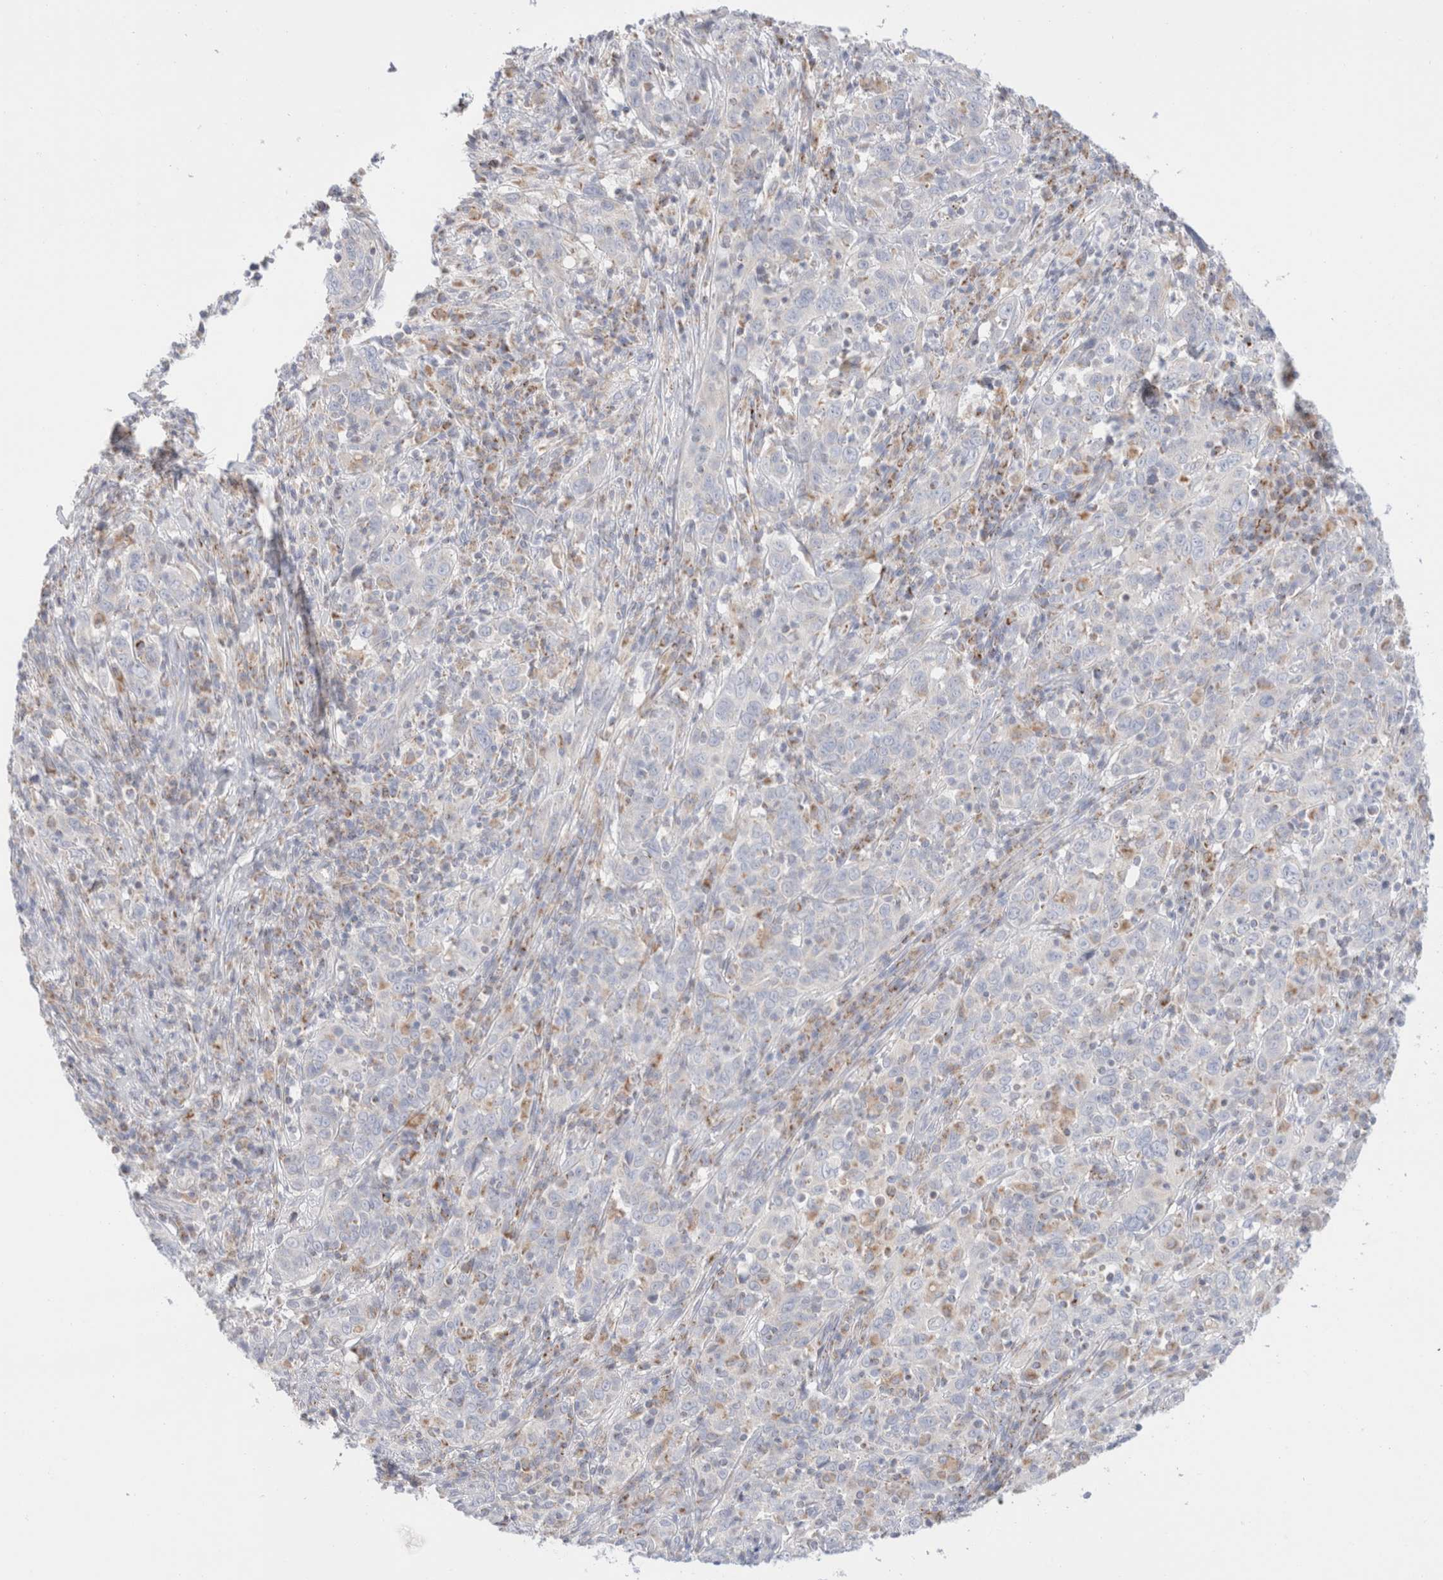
{"staining": {"intensity": "negative", "quantity": "none", "location": "none"}, "tissue": "cervical cancer", "cell_type": "Tumor cells", "image_type": "cancer", "snomed": [{"axis": "morphology", "description": "Squamous cell carcinoma, NOS"}, {"axis": "topography", "description": "Cervix"}], "caption": "The photomicrograph exhibits no significant positivity in tumor cells of cervical cancer (squamous cell carcinoma). Brightfield microscopy of immunohistochemistry (IHC) stained with DAB (3,3'-diaminobenzidine) (brown) and hematoxylin (blue), captured at high magnification.", "gene": "ATP6V1C1", "patient": {"sex": "female", "age": 46}}